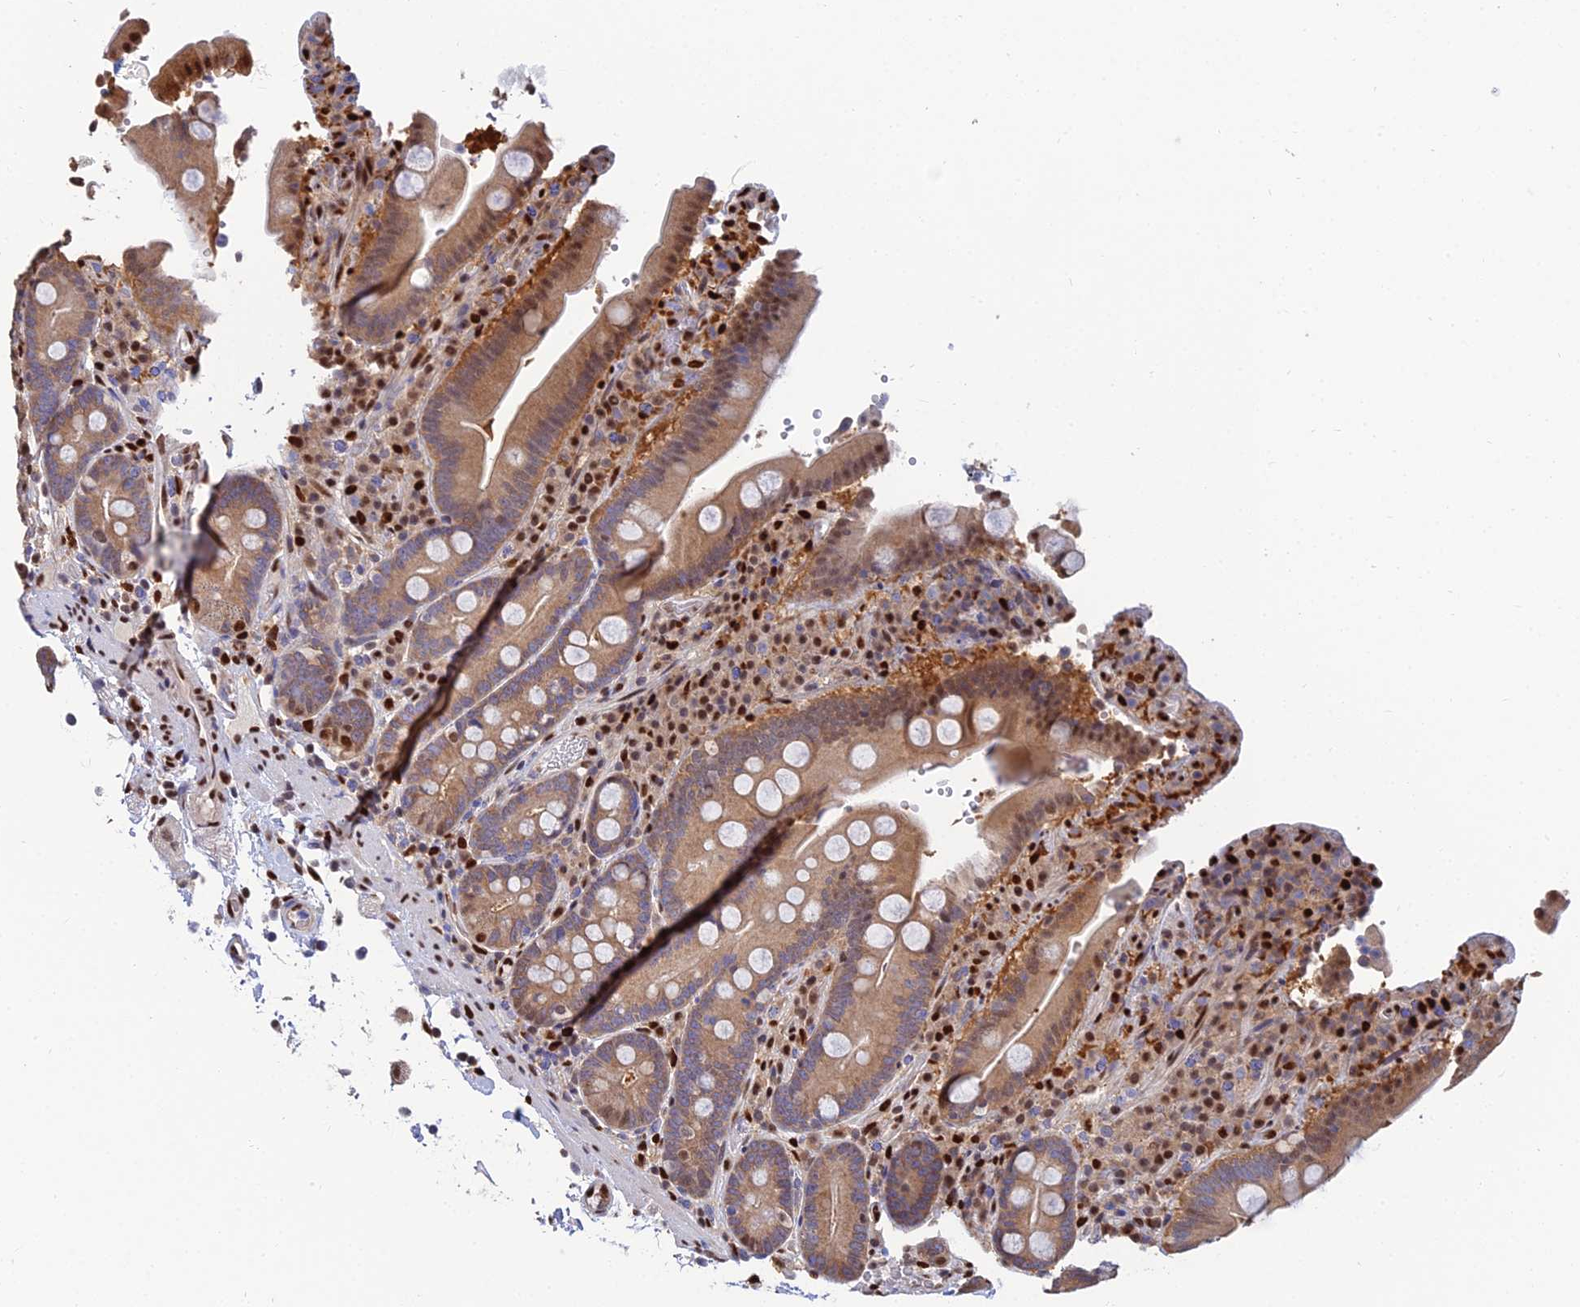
{"staining": {"intensity": "moderate", "quantity": ">75%", "location": "cytoplasmic/membranous,nuclear"}, "tissue": "duodenum", "cell_type": "Glandular cells", "image_type": "normal", "snomed": [{"axis": "morphology", "description": "Normal tissue, NOS"}, {"axis": "topography", "description": "Small intestine, NOS"}], "caption": "High-power microscopy captured an IHC micrograph of normal duodenum, revealing moderate cytoplasmic/membranous,nuclear positivity in approximately >75% of glandular cells.", "gene": "DNPEP", "patient": {"sex": "female", "age": 71}}